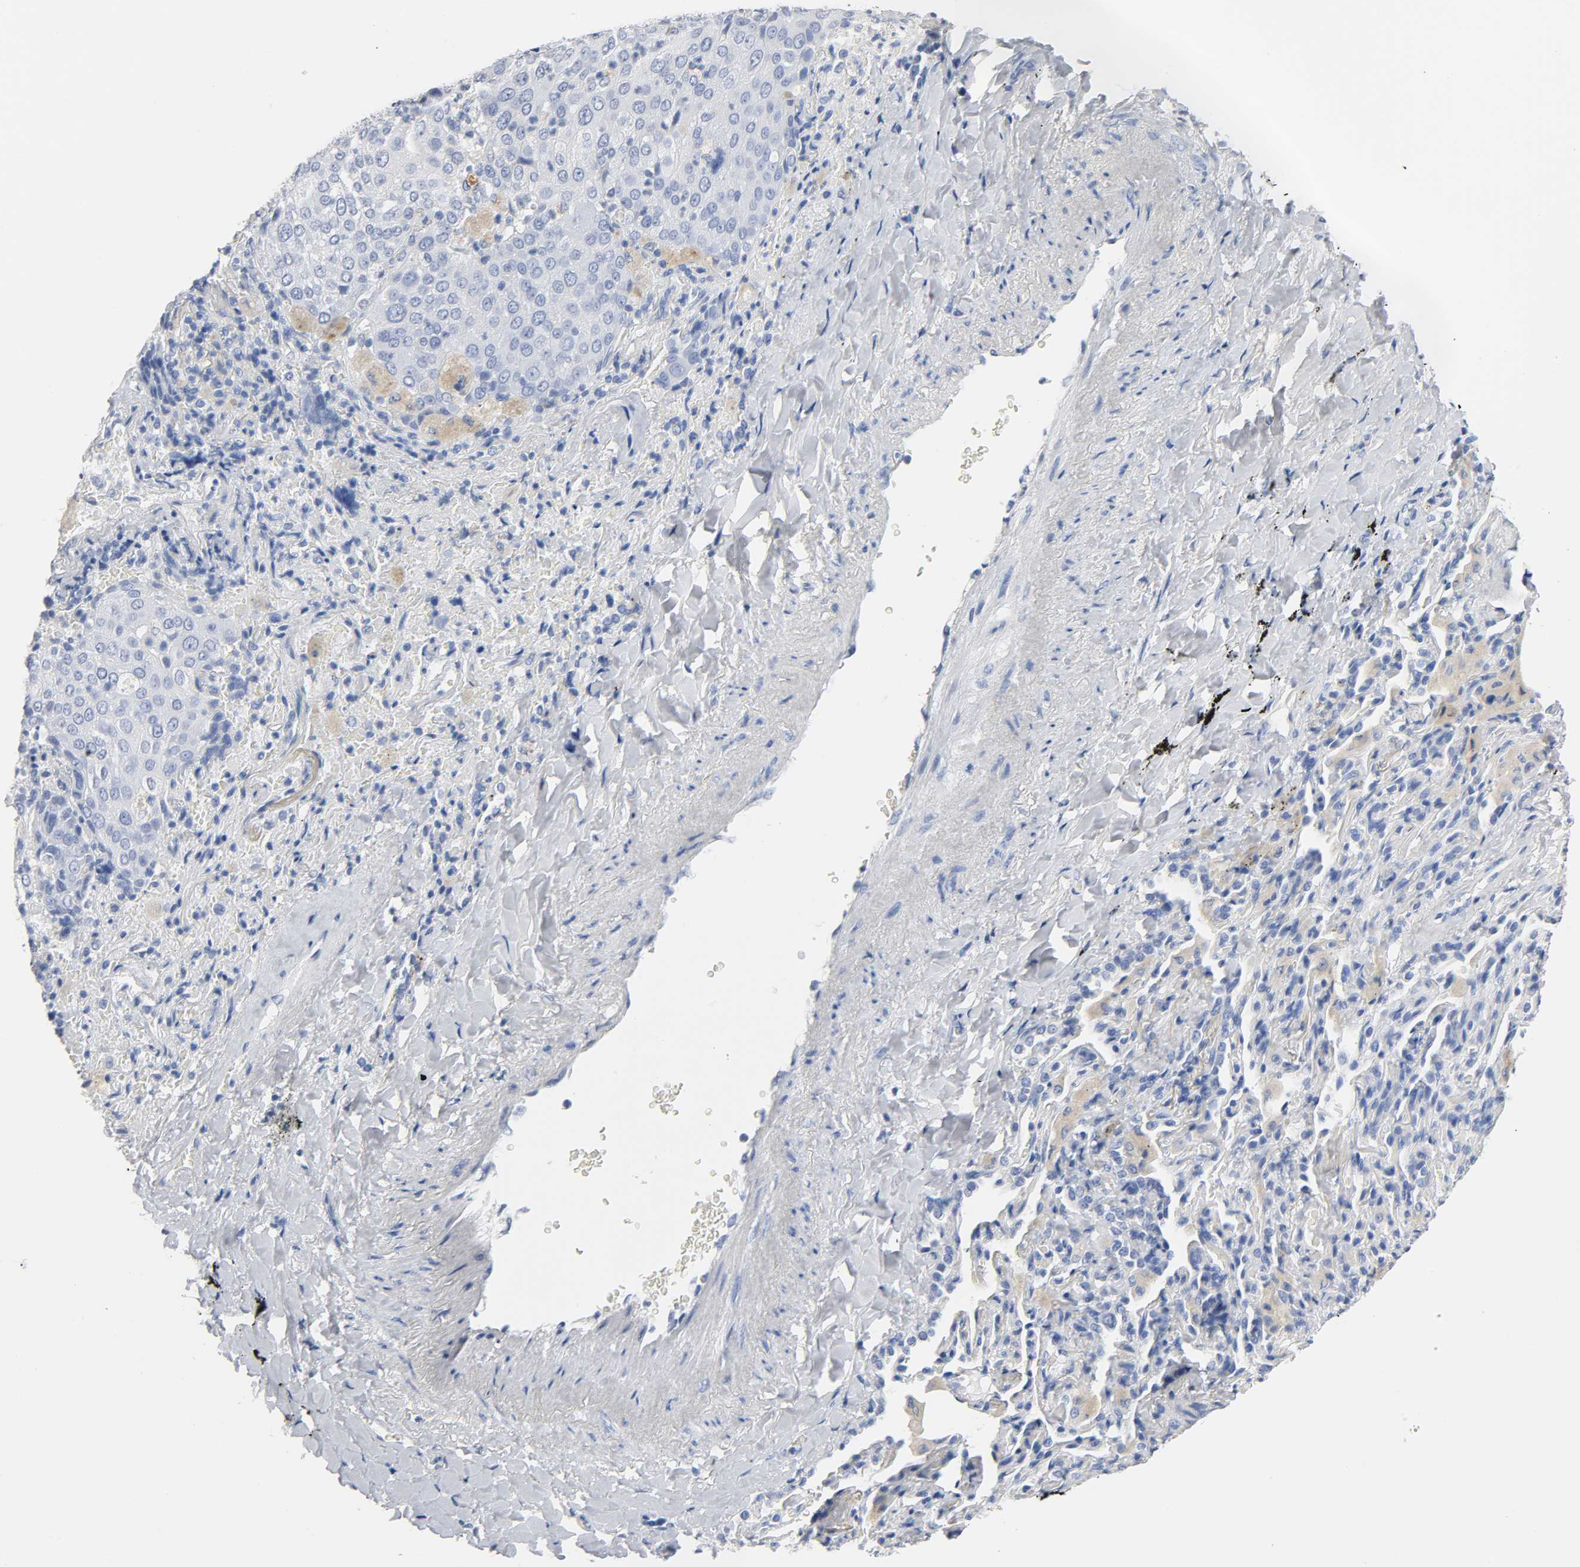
{"staining": {"intensity": "negative", "quantity": "none", "location": "none"}, "tissue": "lung cancer", "cell_type": "Tumor cells", "image_type": "cancer", "snomed": [{"axis": "morphology", "description": "Squamous cell carcinoma, NOS"}, {"axis": "topography", "description": "Lung"}], "caption": "Human squamous cell carcinoma (lung) stained for a protein using immunohistochemistry (IHC) demonstrates no expression in tumor cells.", "gene": "ACP3", "patient": {"sex": "male", "age": 54}}